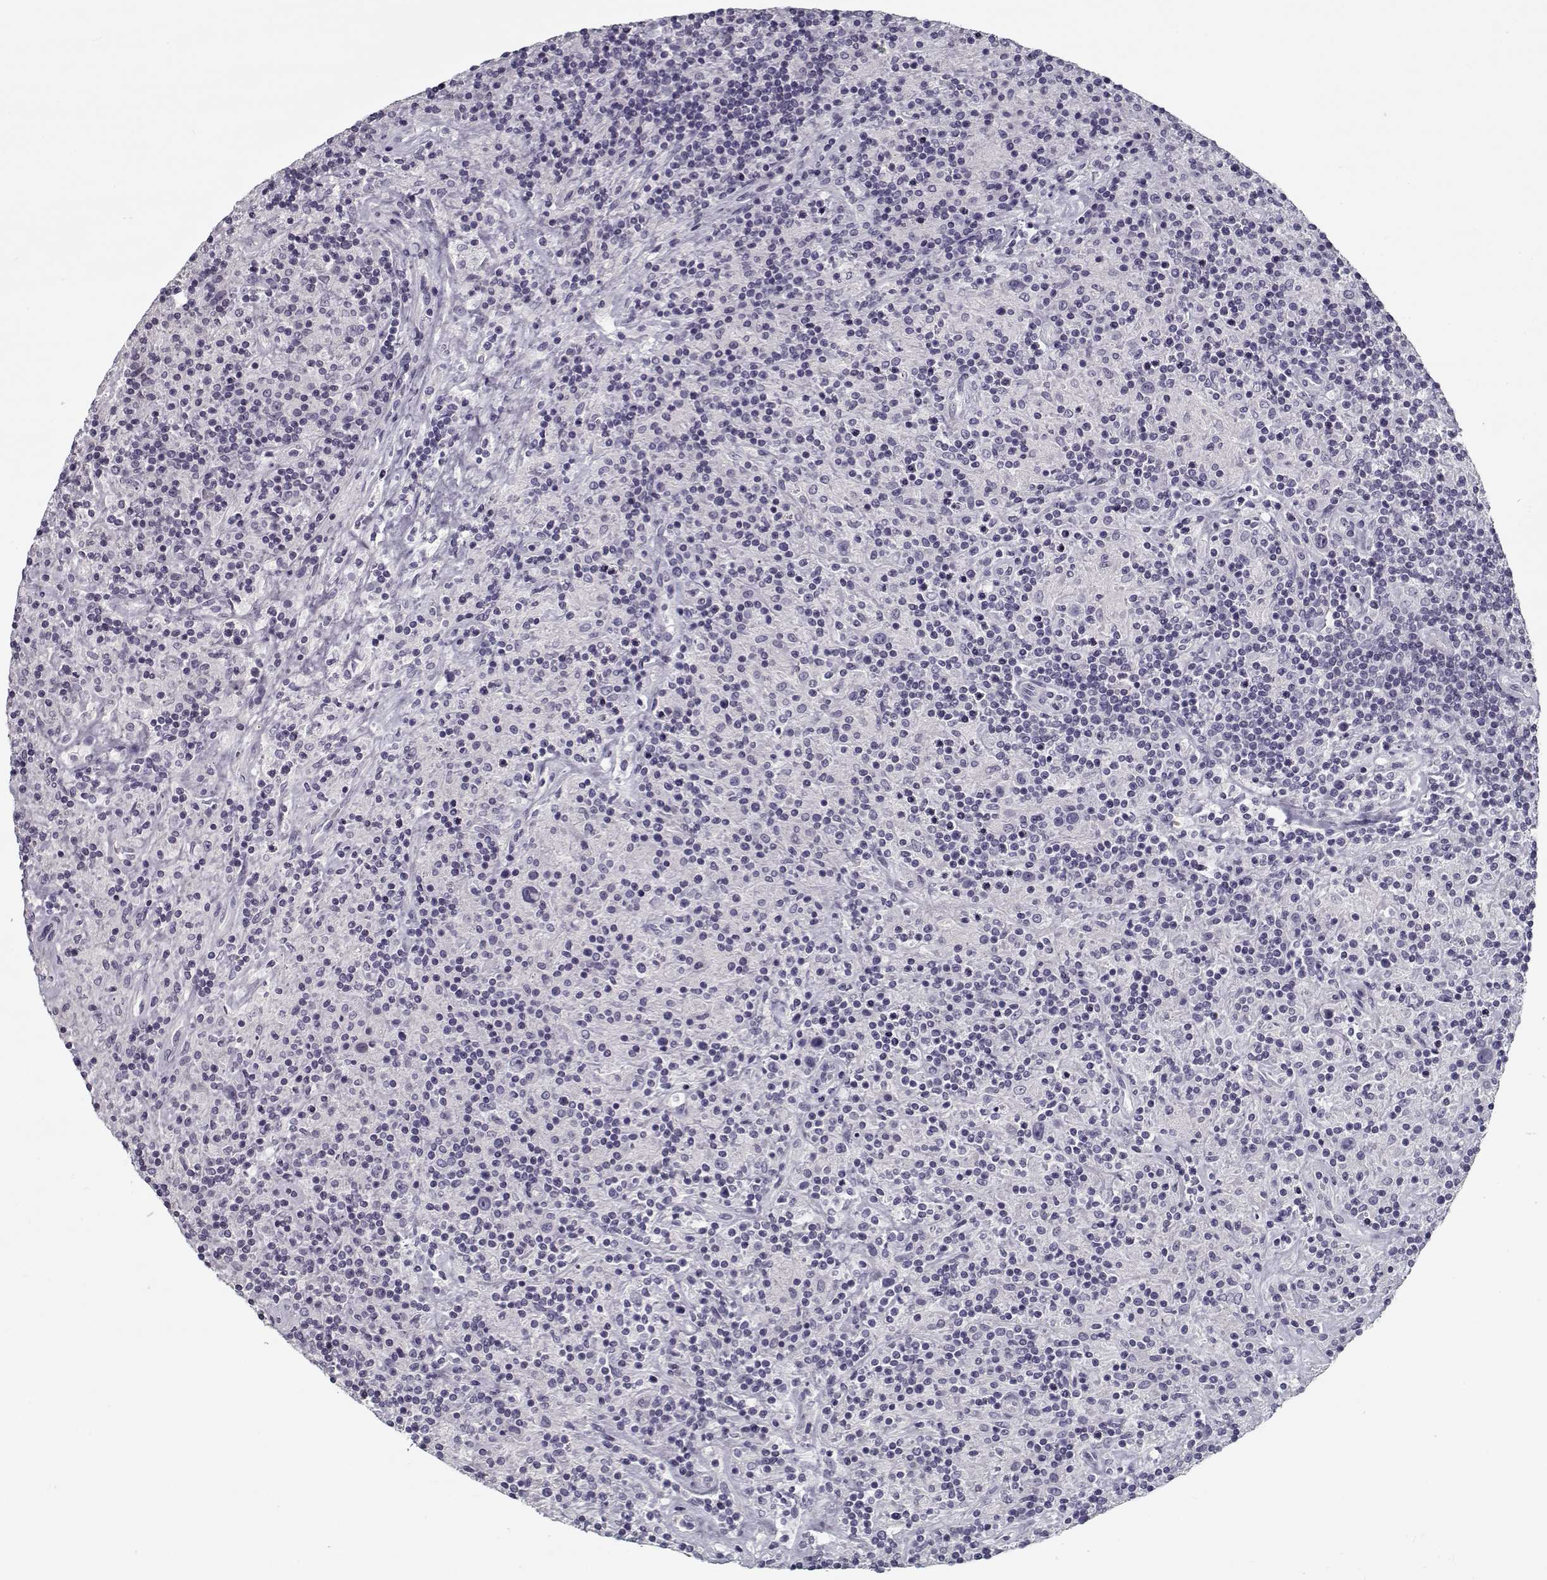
{"staining": {"intensity": "negative", "quantity": "none", "location": "none"}, "tissue": "lymphoma", "cell_type": "Tumor cells", "image_type": "cancer", "snomed": [{"axis": "morphology", "description": "Hodgkin's disease, NOS"}, {"axis": "topography", "description": "Lymph node"}], "caption": "Tumor cells are negative for protein expression in human Hodgkin's disease.", "gene": "CCDC136", "patient": {"sex": "male", "age": 70}}